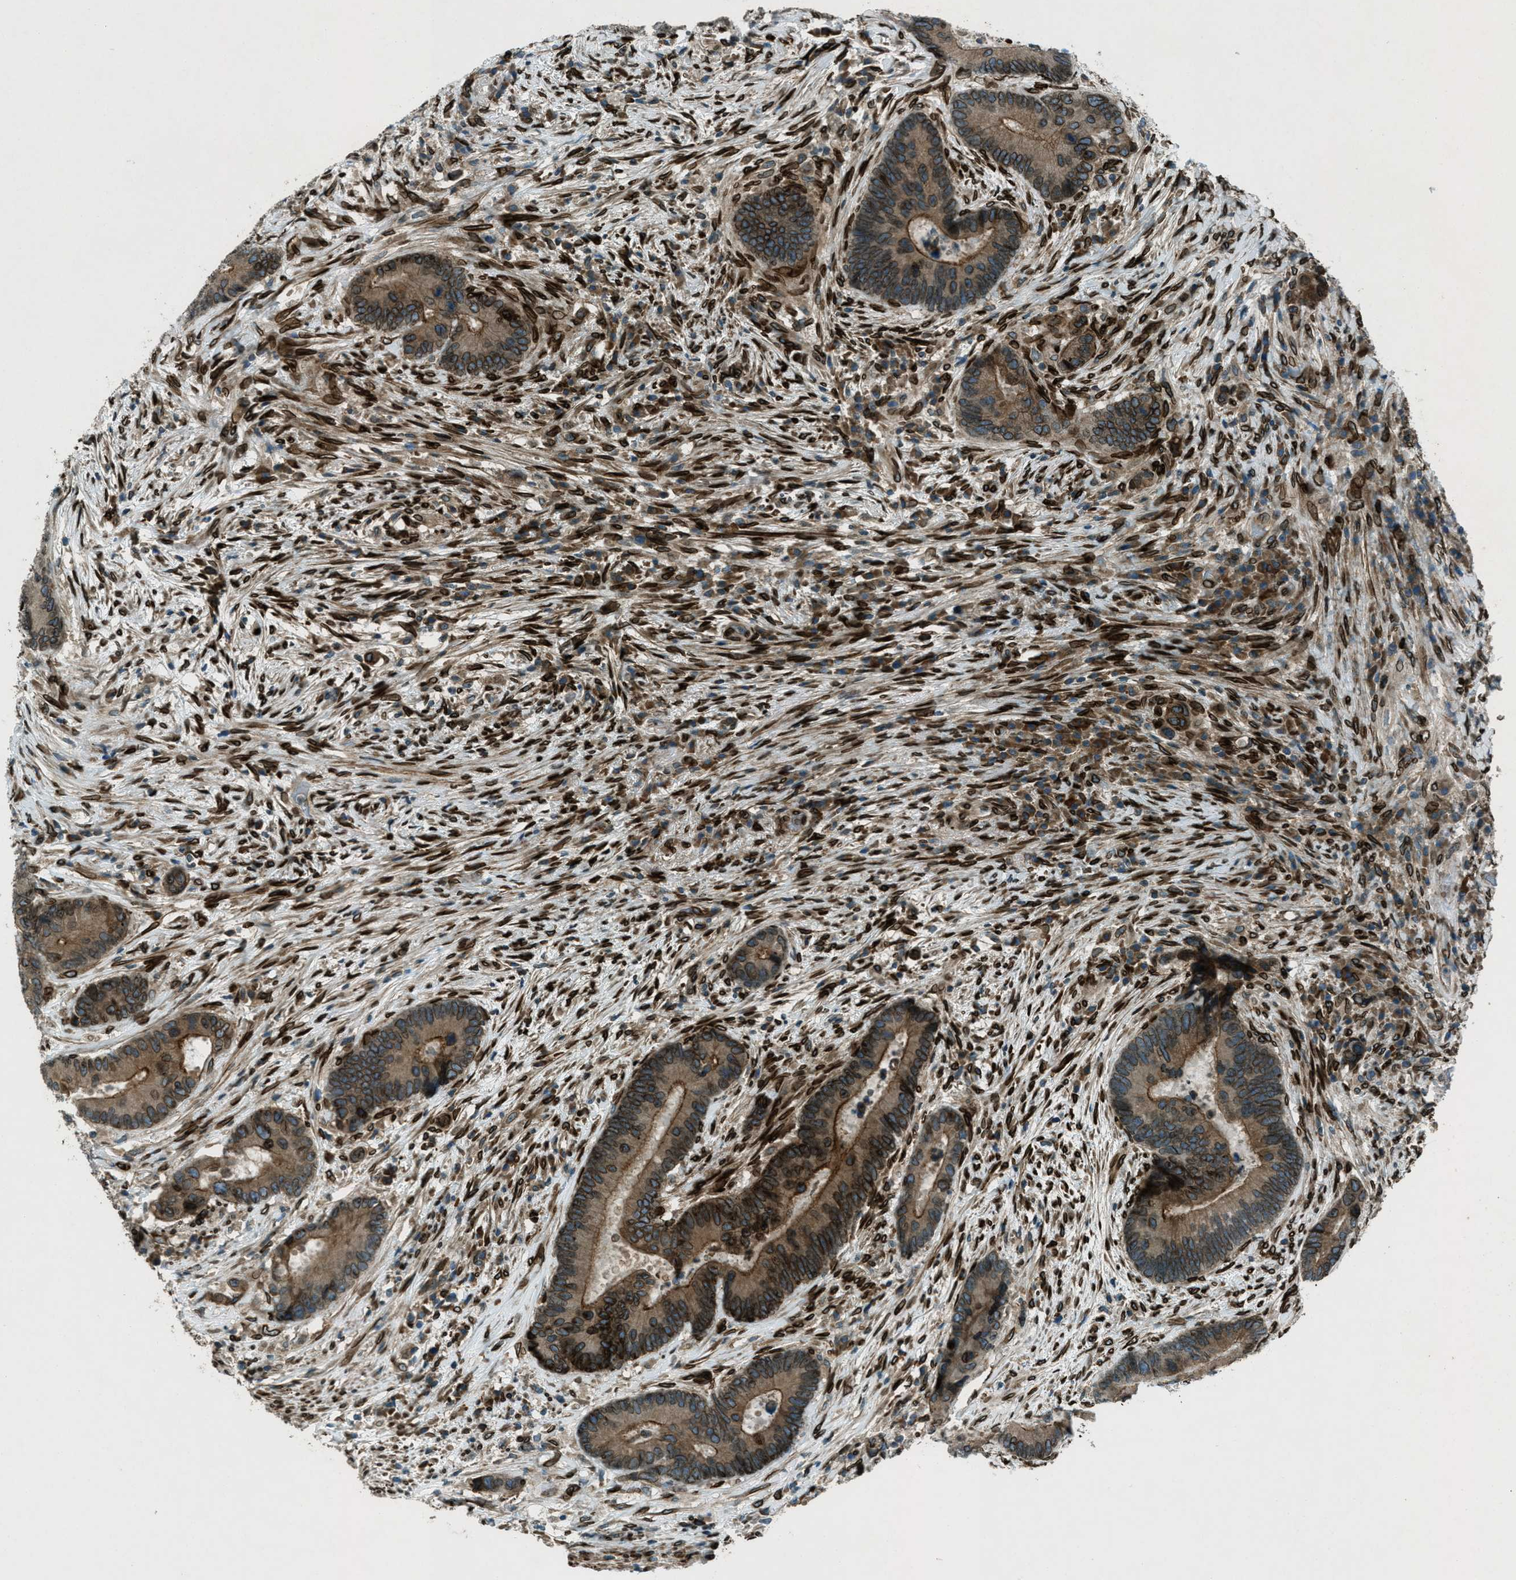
{"staining": {"intensity": "moderate", "quantity": ">75%", "location": "cytoplasmic/membranous,nuclear"}, "tissue": "colorectal cancer", "cell_type": "Tumor cells", "image_type": "cancer", "snomed": [{"axis": "morphology", "description": "Adenocarcinoma, NOS"}, {"axis": "topography", "description": "Rectum"}], "caption": "Human colorectal cancer stained with a brown dye demonstrates moderate cytoplasmic/membranous and nuclear positive expression in about >75% of tumor cells.", "gene": "LEMD2", "patient": {"sex": "female", "age": 89}}